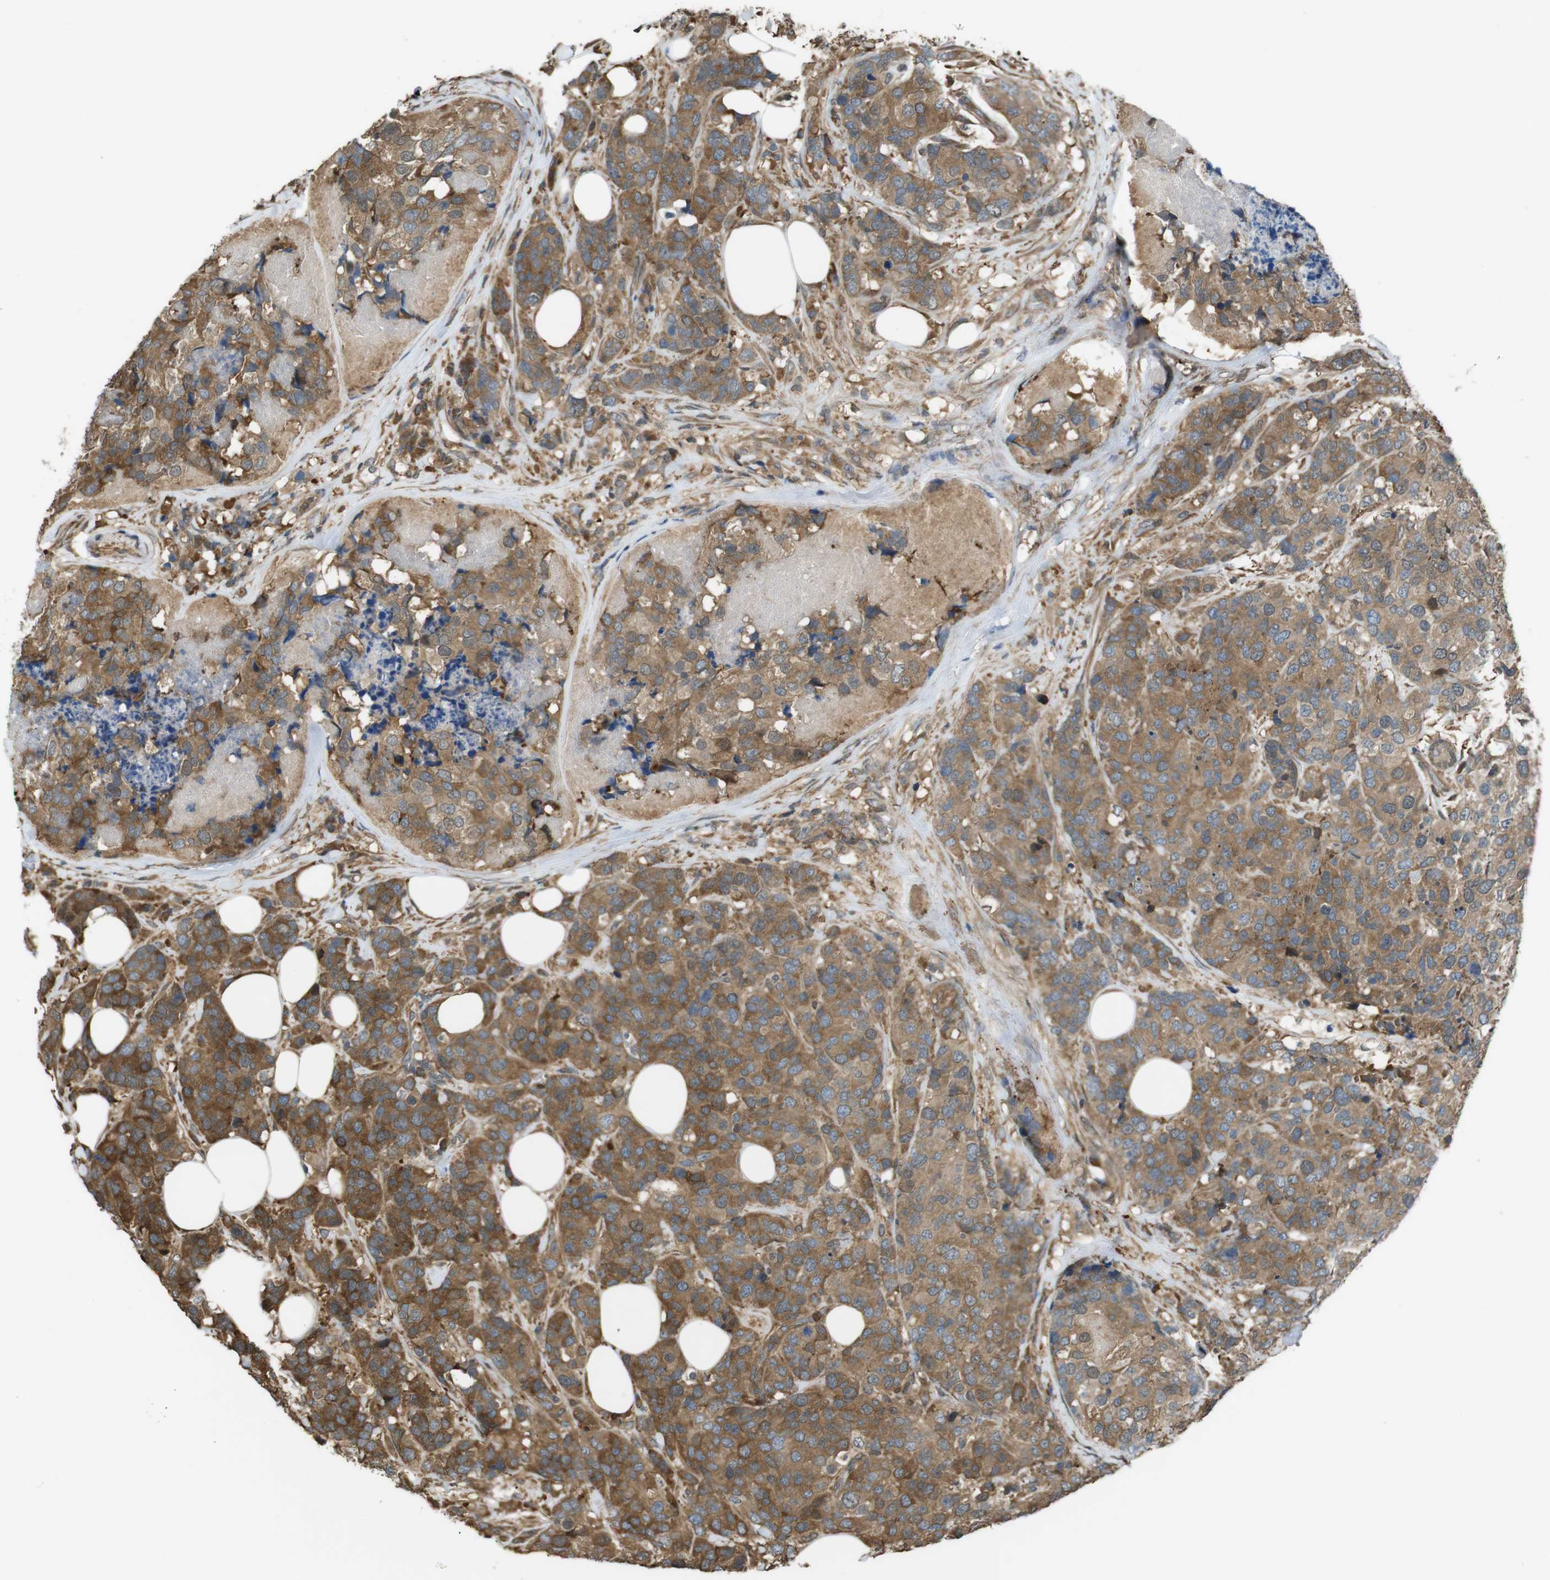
{"staining": {"intensity": "moderate", "quantity": ">75%", "location": "cytoplasmic/membranous"}, "tissue": "breast cancer", "cell_type": "Tumor cells", "image_type": "cancer", "snomed": [{"axis": "morphology", "description": "Lobular carcinoma"}, {"axis": "topography", "description": "Breast"}], "caption": "Breast cancer stained for a protein exhibits moderate cytoplasmic/membranous positivity in tumor cells.", "gene": "ARHGDIA", "patient": {"sex": "female", "age": 59}}